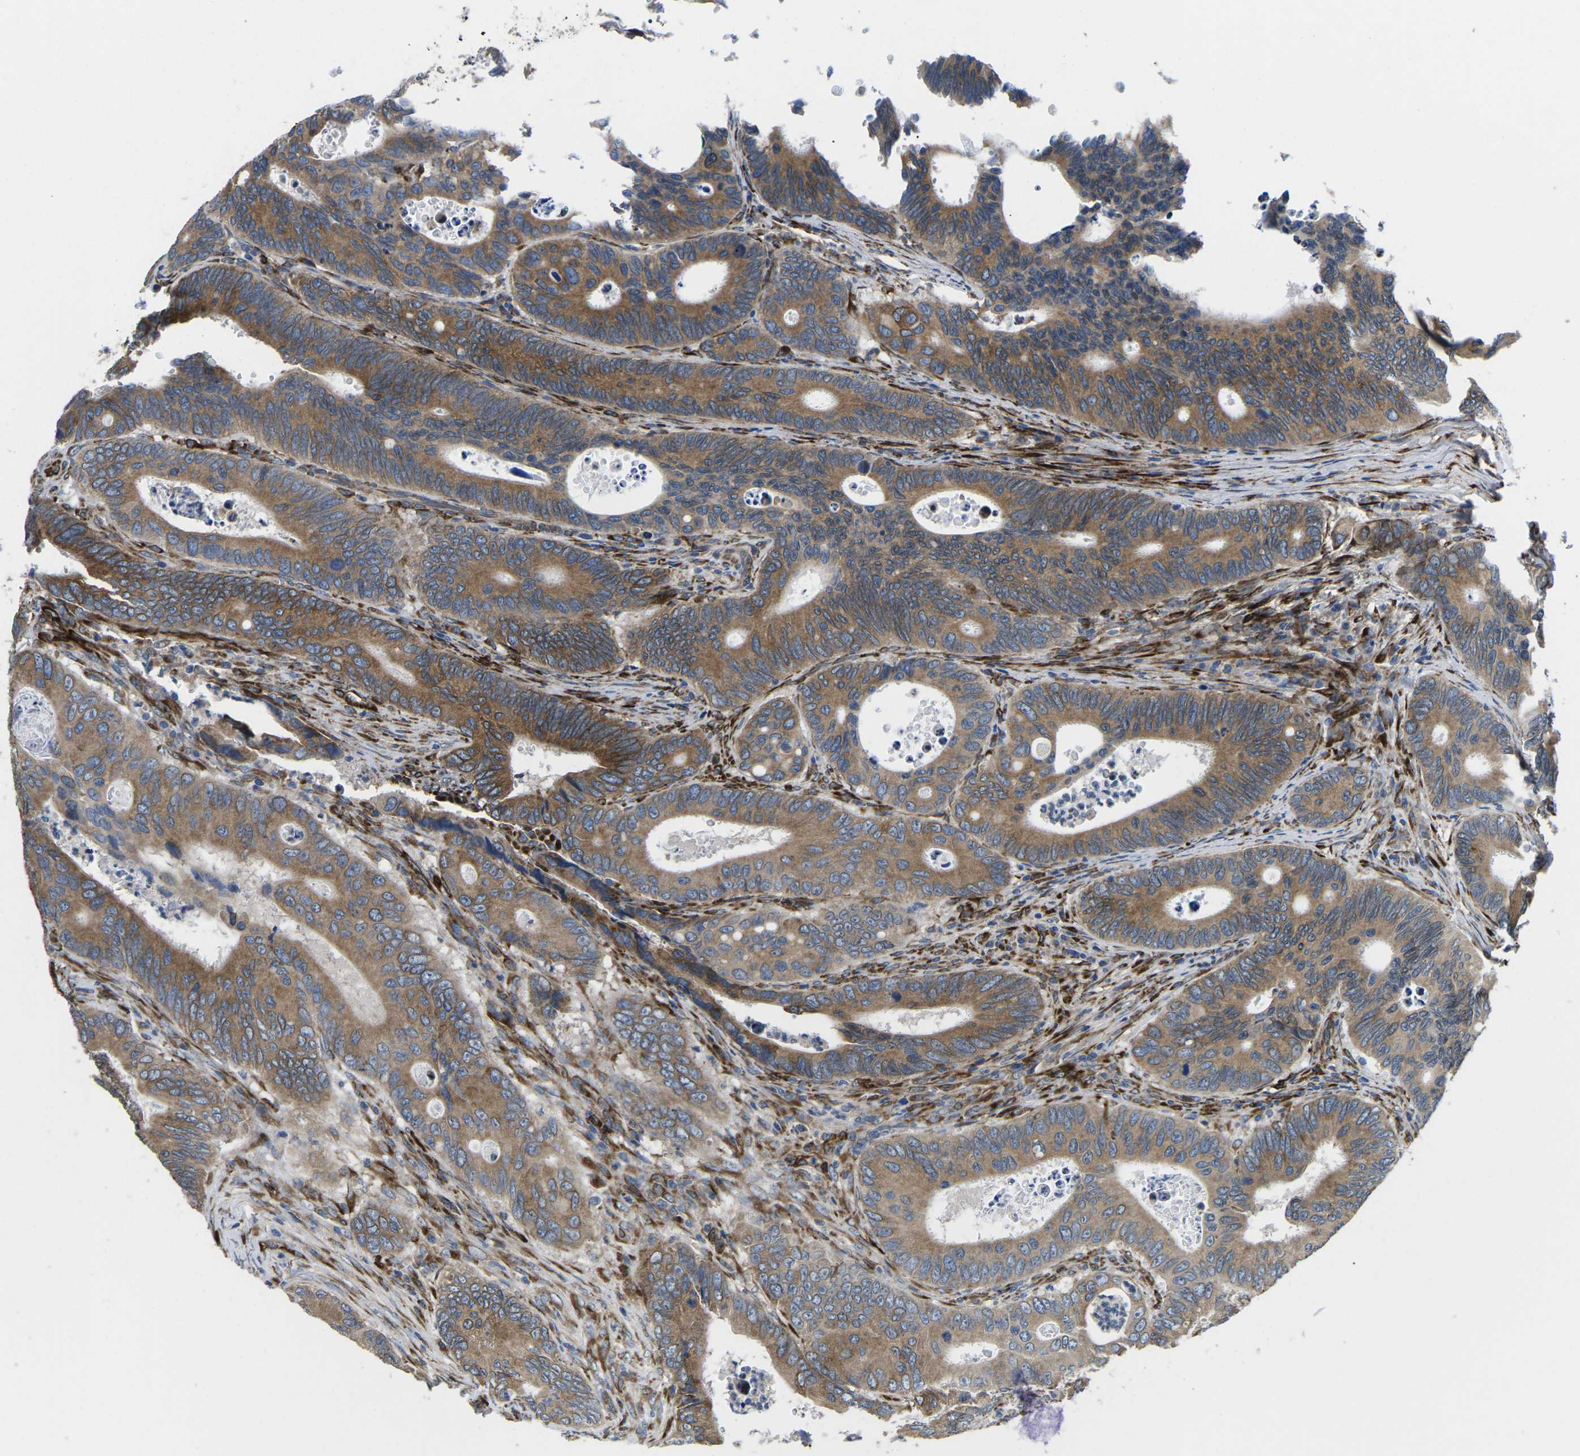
{"staining": {"intensity": "moderate", "quantity": ">75%", "location": "cytoplasmic/membranous"}, "tissue": "colorectal cancer", "cell_type": "Tumor cells", "image_type": "cancer", "snomed": [{"axis": "morphology", "description": "Inflammation, NOS"}, {"axis": "morphology", "description": "Adenocarcinoma, NOS"}, {"axis": "topography", "description": "Colon"}], "caption": "Tumor cells display medium levels of moderate cytoplasmic/membranous staining in about >75% of cells in colorectal cancer (adenocarcinoma).", "gene": "PDZD8", "patient": {"sex": "male", "age": 72}}